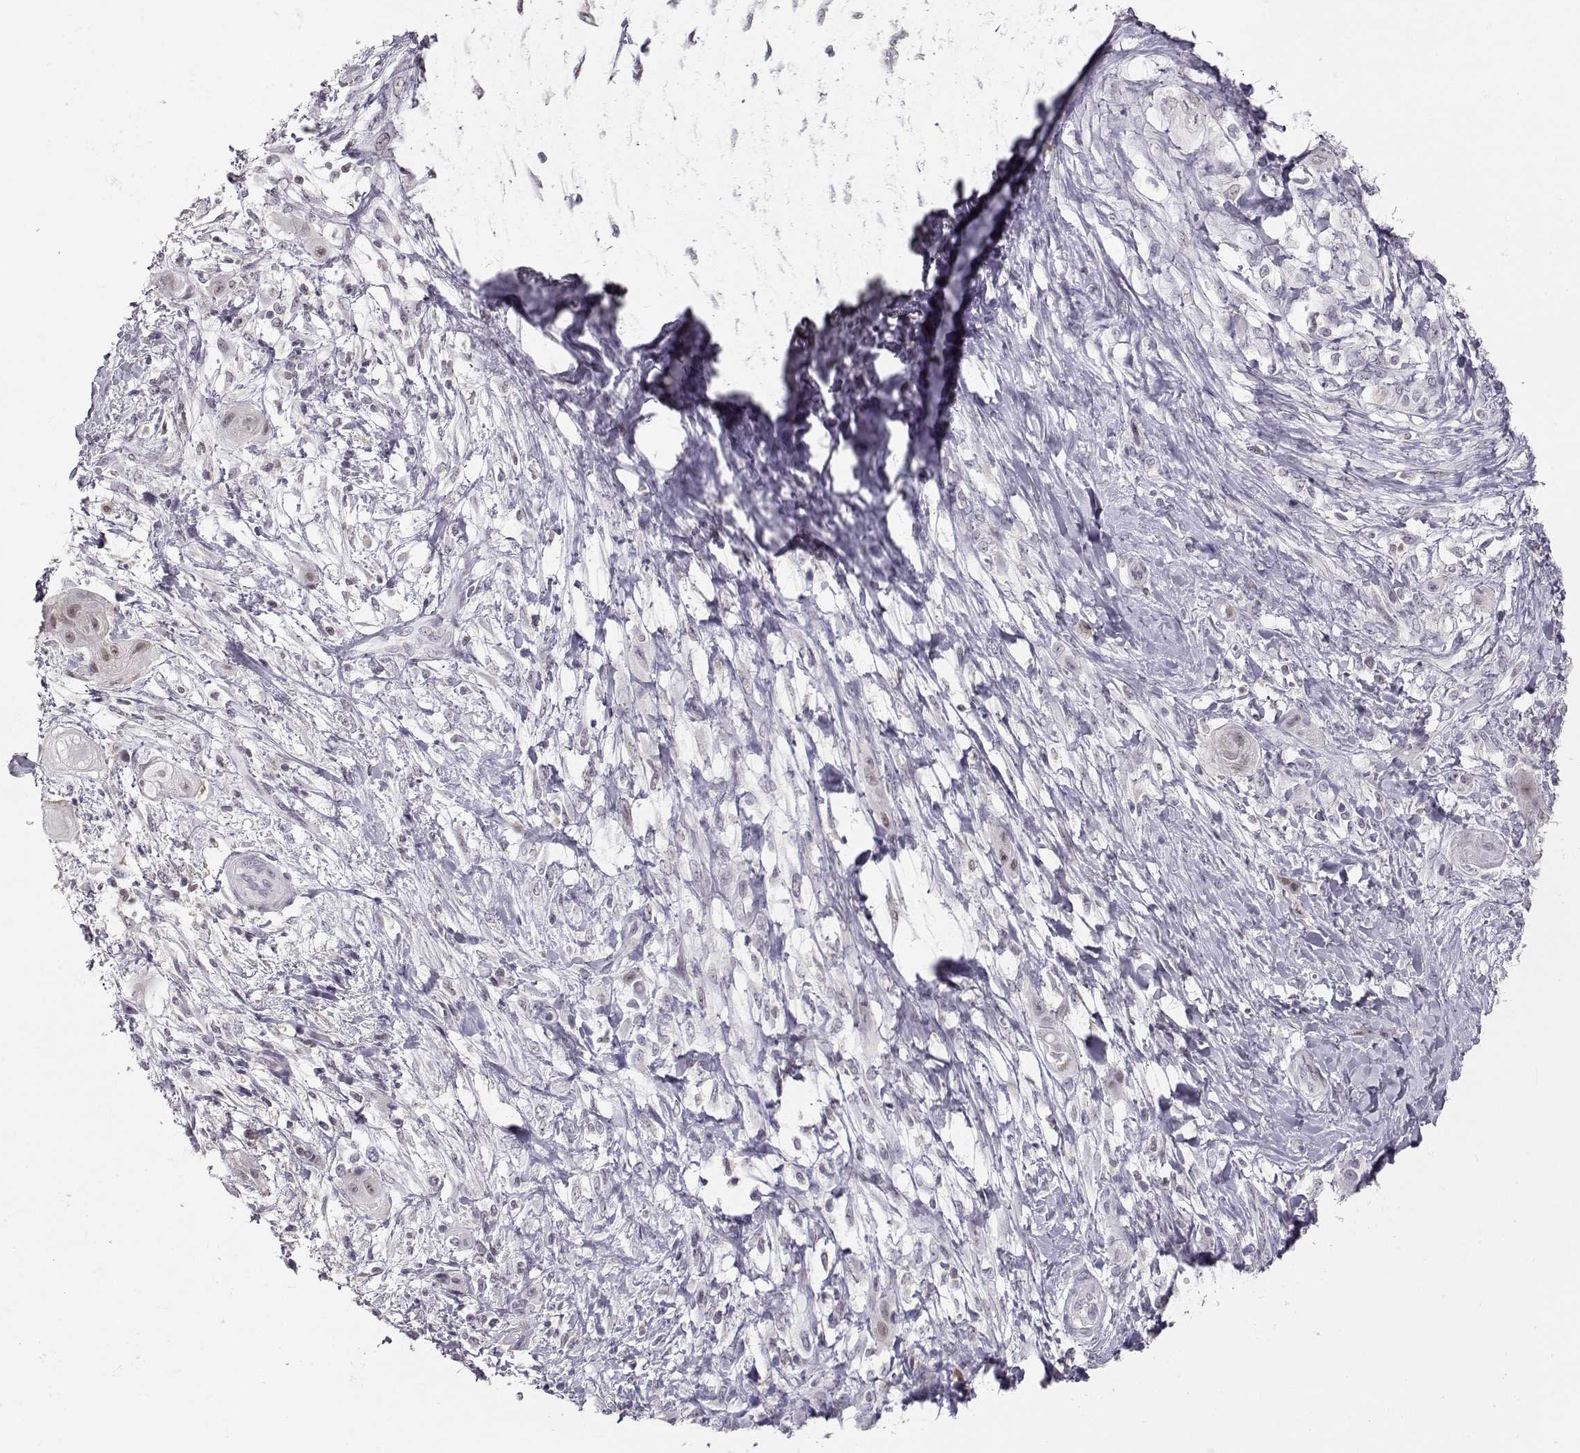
{"staining": {"intensity": "negative", "quantity": "none", "location": "none"}, "tissue": "skin cancer", "cell_type": "Tumor cells", "image_type": "cancer", "snomed": [{"axis": "morphology", "description": "Squamous cell carcinoma, NOS"}, {"axis": "topography", "description": "Skin"}], "caption": "DAB (3,3'-diaminobenzidine) immunohistochemical staining of skin cancer (squamous cell carcinoma) demonstrates no significant staining in tumor cells.", "gene": "TEPP", "patient": {"sex": "male", "age": 62}}